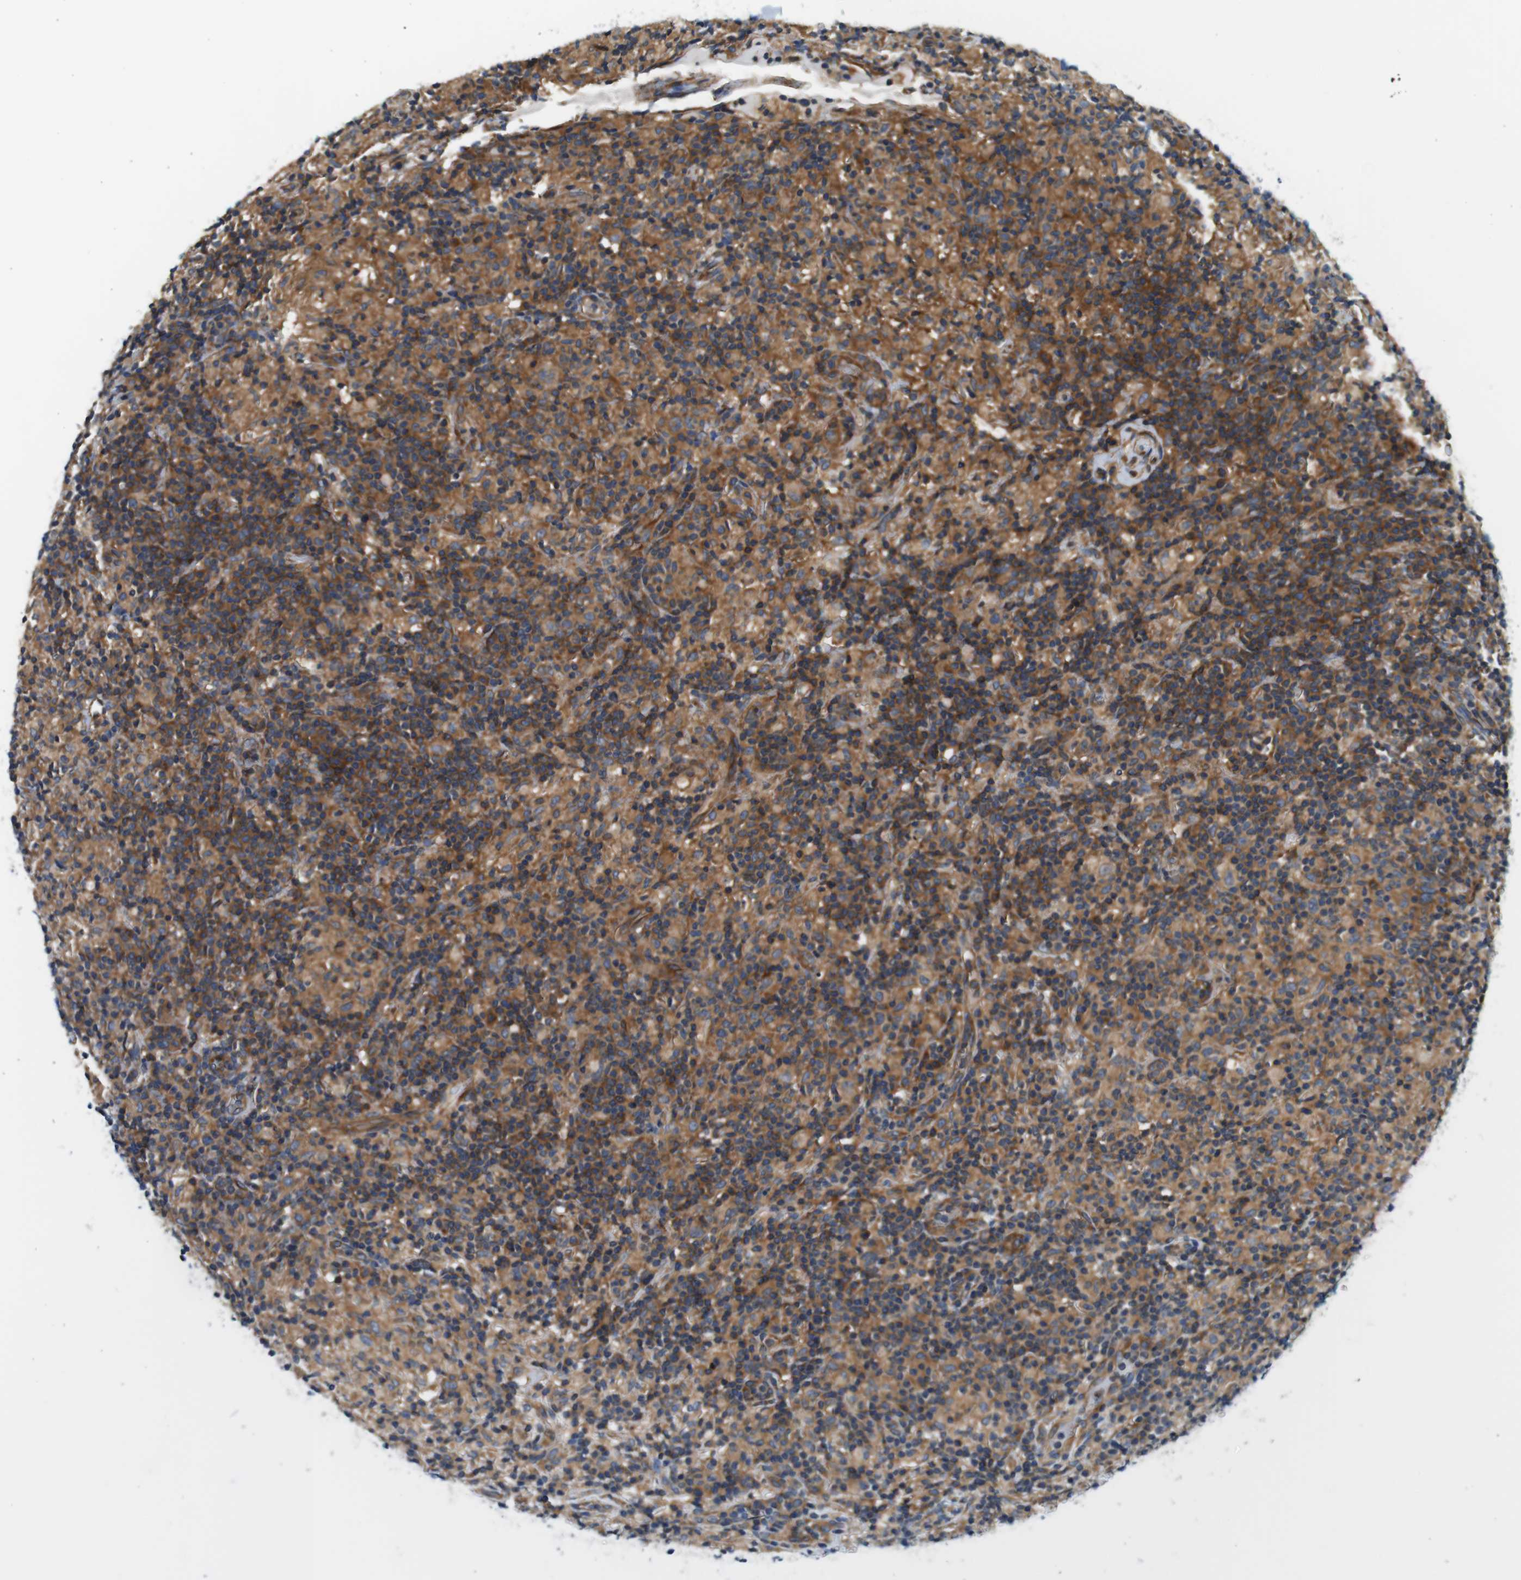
{"staining": {"intensity": "moderate", "quantity": ">75%", "location": "cytoplasmic/membranous"}, "tissue": "lymphoma", "cell_type": "Tumor cells", "image_type": "cancer", "snomed": [{"axis": "morphology", "description": "Hodgkin's disease, NOS"}, {"axis": "topography", "description": "Lymph node"}], "caption": "Immunohistochemistry histopathology image of human Hodgkin's disease stained for a protein (brown), which displays medium levels of moderate cytoplasmic/membranous expression in about >75% of tumor cells.", "gene": "EIF2B5", "patient": {"sex": "male", "age": 70}}